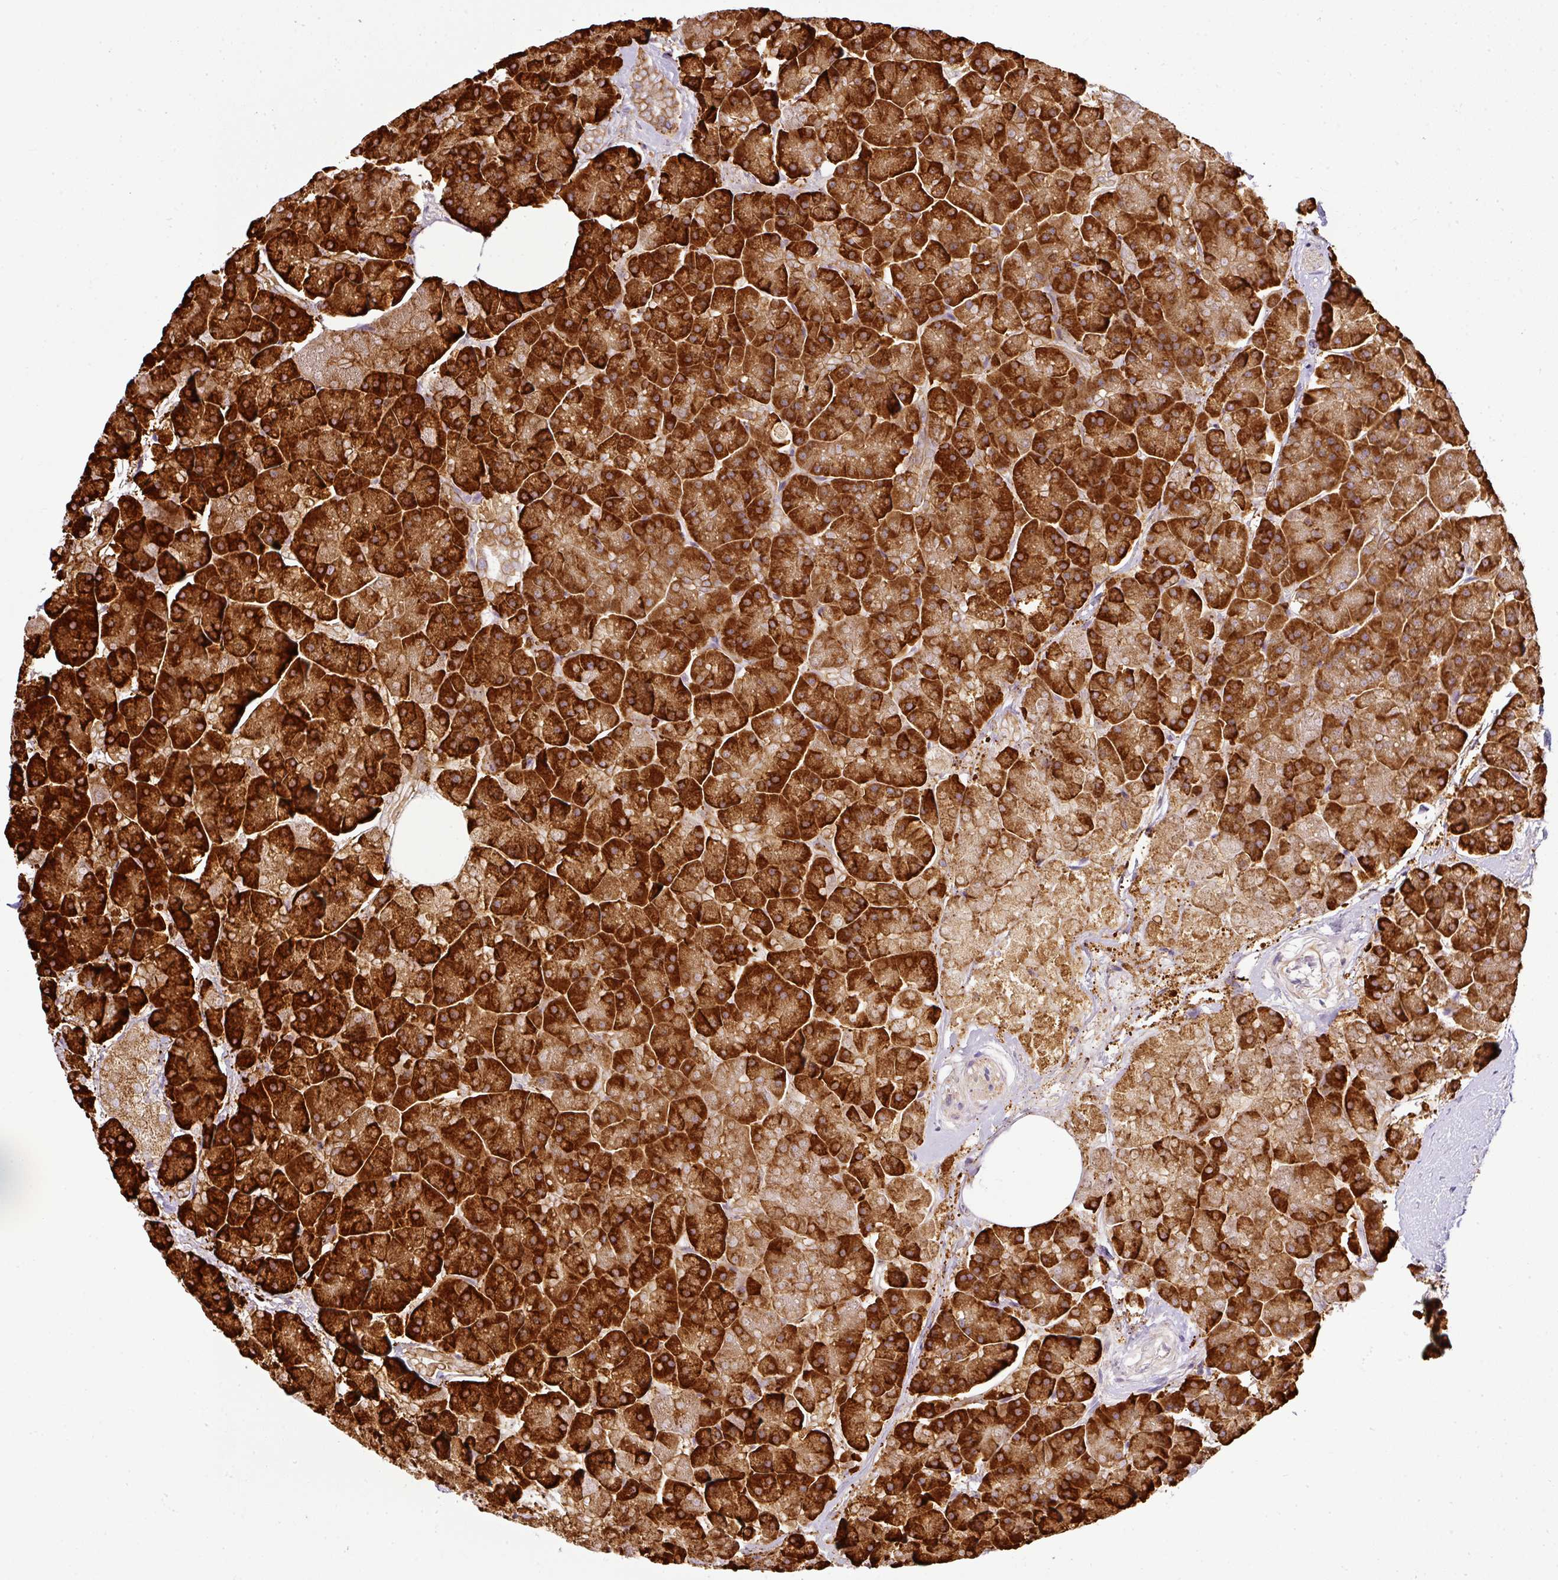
{"staining": {"intensity": "strong", "quantity": ">75%", "location": "cytoplasmic/membranous"}, "tissue": "pancreas", "cell_type": "Exocrine glandular cells", "image_type": "normal", "snomed": [{"axis": "morphology", "description": "Normal tissue, NOS"}, {"axis": "topography", "description": "Pancreas"}, {"axis": "topography", "description": "Peripheral nerve tissue"}], "caption": "IHC (DAB) staining of benign pancreas displays strong cytoplasmic/membranous protein staining in approximately >75% of exocrine glandular cells. IHC stains the protein in brown and the nuclei are stained blue.", "gene": "ANKRD18A", "patient": {"sex": "male", "age": 54}}